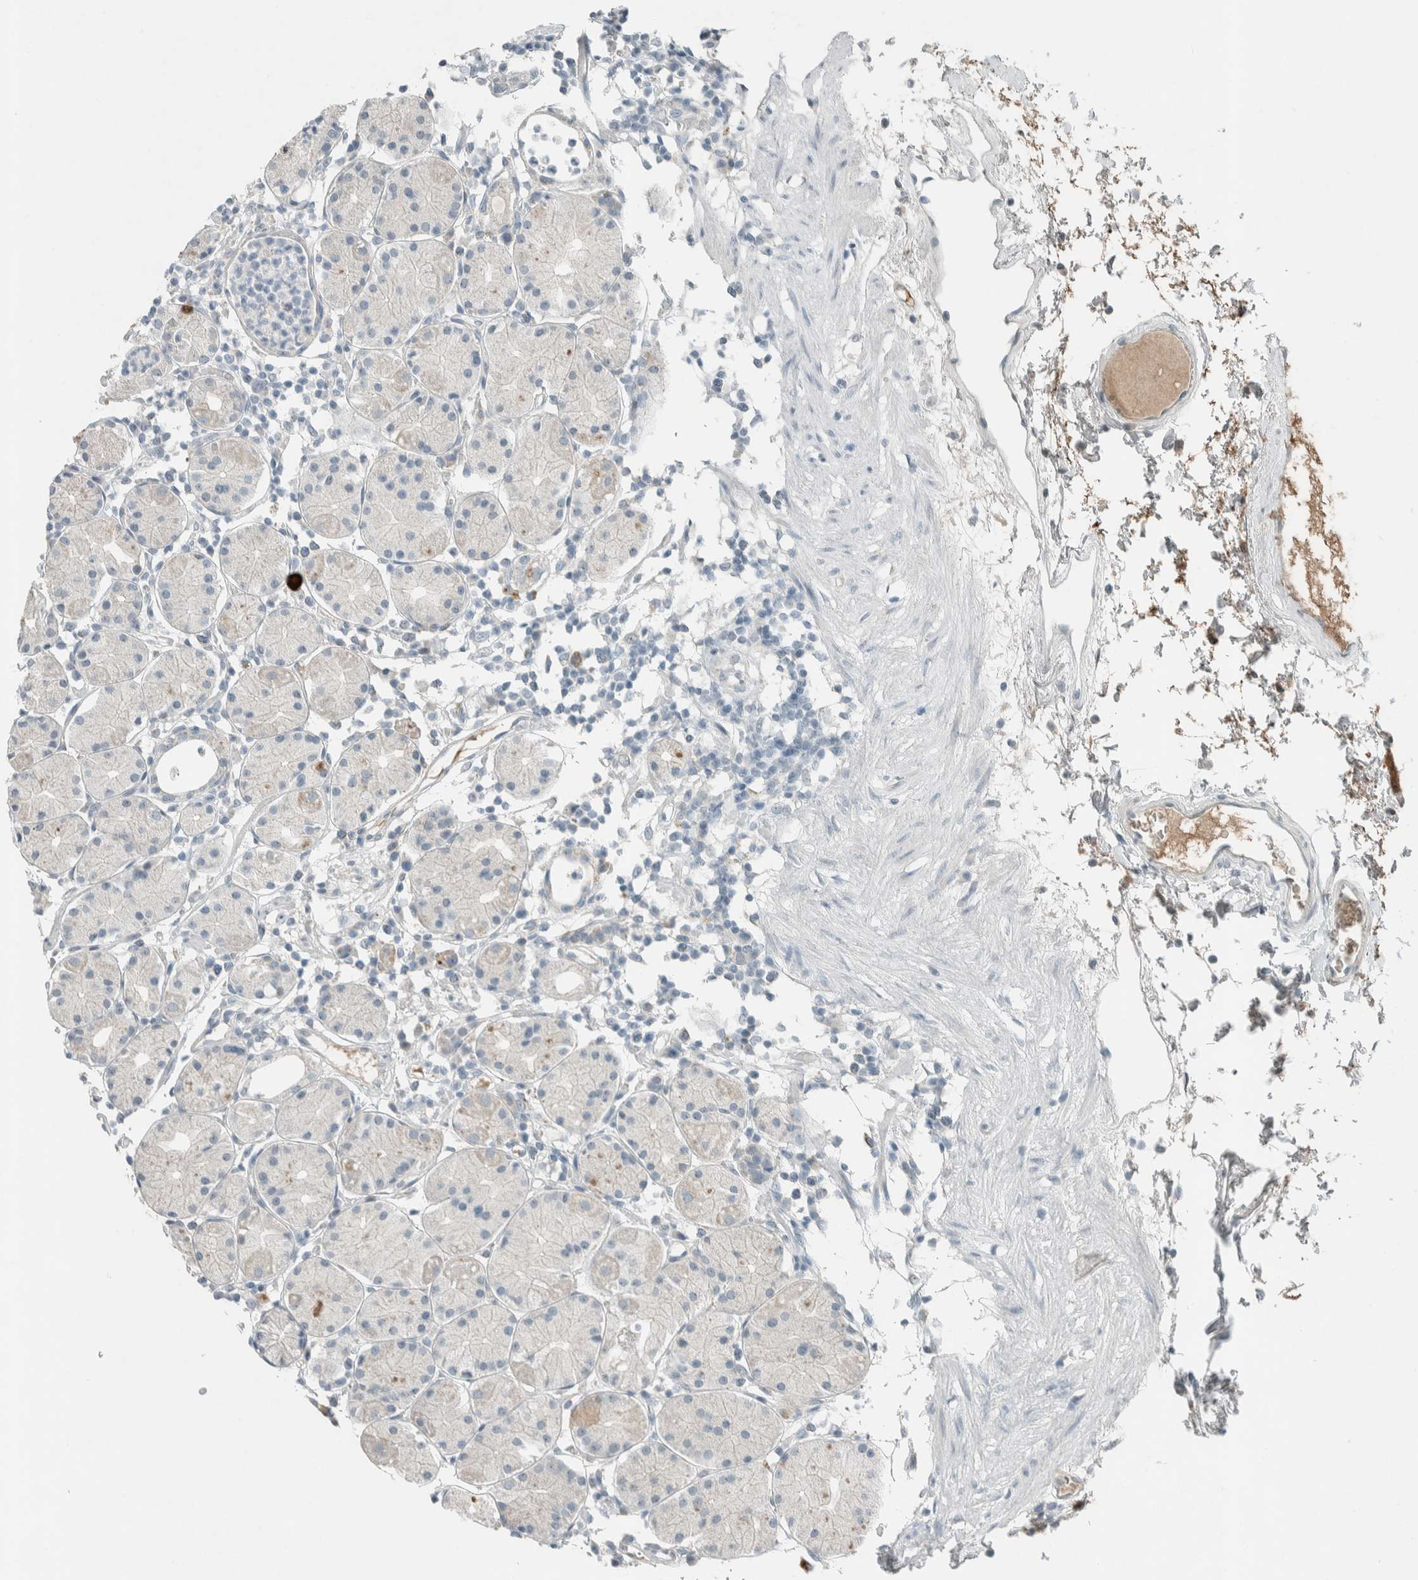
{"staining": {"intensity": "negative", "quantity": "none", "location": "none"}, "tissue": "stomach", "cell_type": "Glandular cells", "image_type": "normal", "snomed": [{"axis": "morphology", "description": "Normal tissue, NOS"}, {"axis": "topography", "description": "Stomach"}, {"axis": "topography", "description": "Stomach, lower"}], "caption": "There is no significant positivity in glandular cells of stomach. (Brightfield microscopy of DAB (3,3'-diaminobenzidine) IHC at high magnification).", "gene": "CERCAM", "patient": {"sex": "female", "age": 75}}